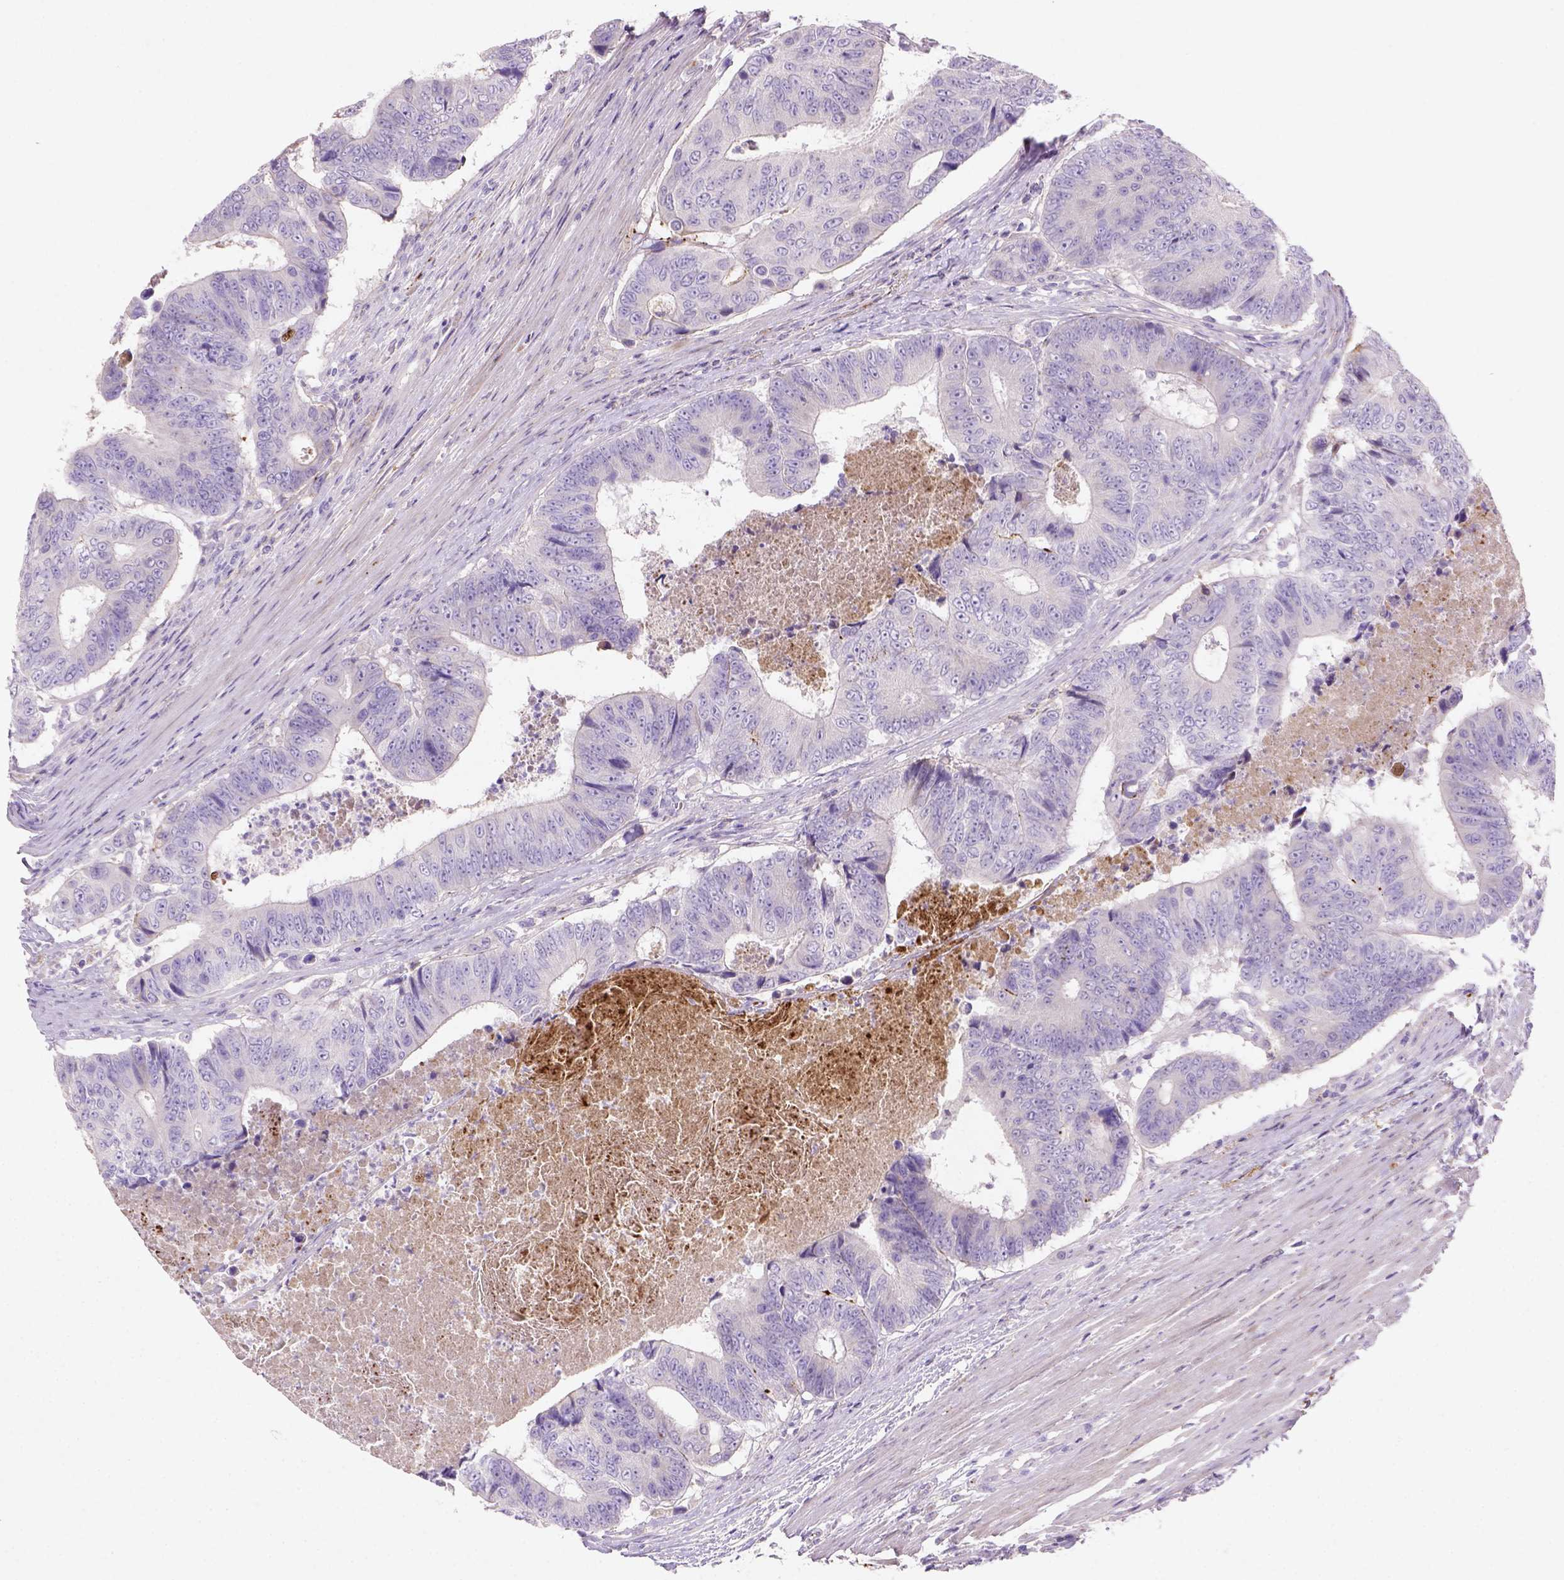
{"staining": {"intensity": "negative", "quantity": "none", "location": "none"}, "tissue": "colorectal cancer", "cell_type": "Tumor cells", "image_type": "cancer", "snomed": [{"axis": "morphology", "description": "Adenocarcinoma, NOS"}, {"axis": "topography", "description": "Colon"}], "caption": "High magnification brightfield microscopy of colorectal cancer (adenocarcinoma) stained with DAB (brown) and counterstained with hematoxylin (blue): tumor cells show no significant expression.", "gene": "NUDT2", "patient": {"sex": "female", "age": 48}}